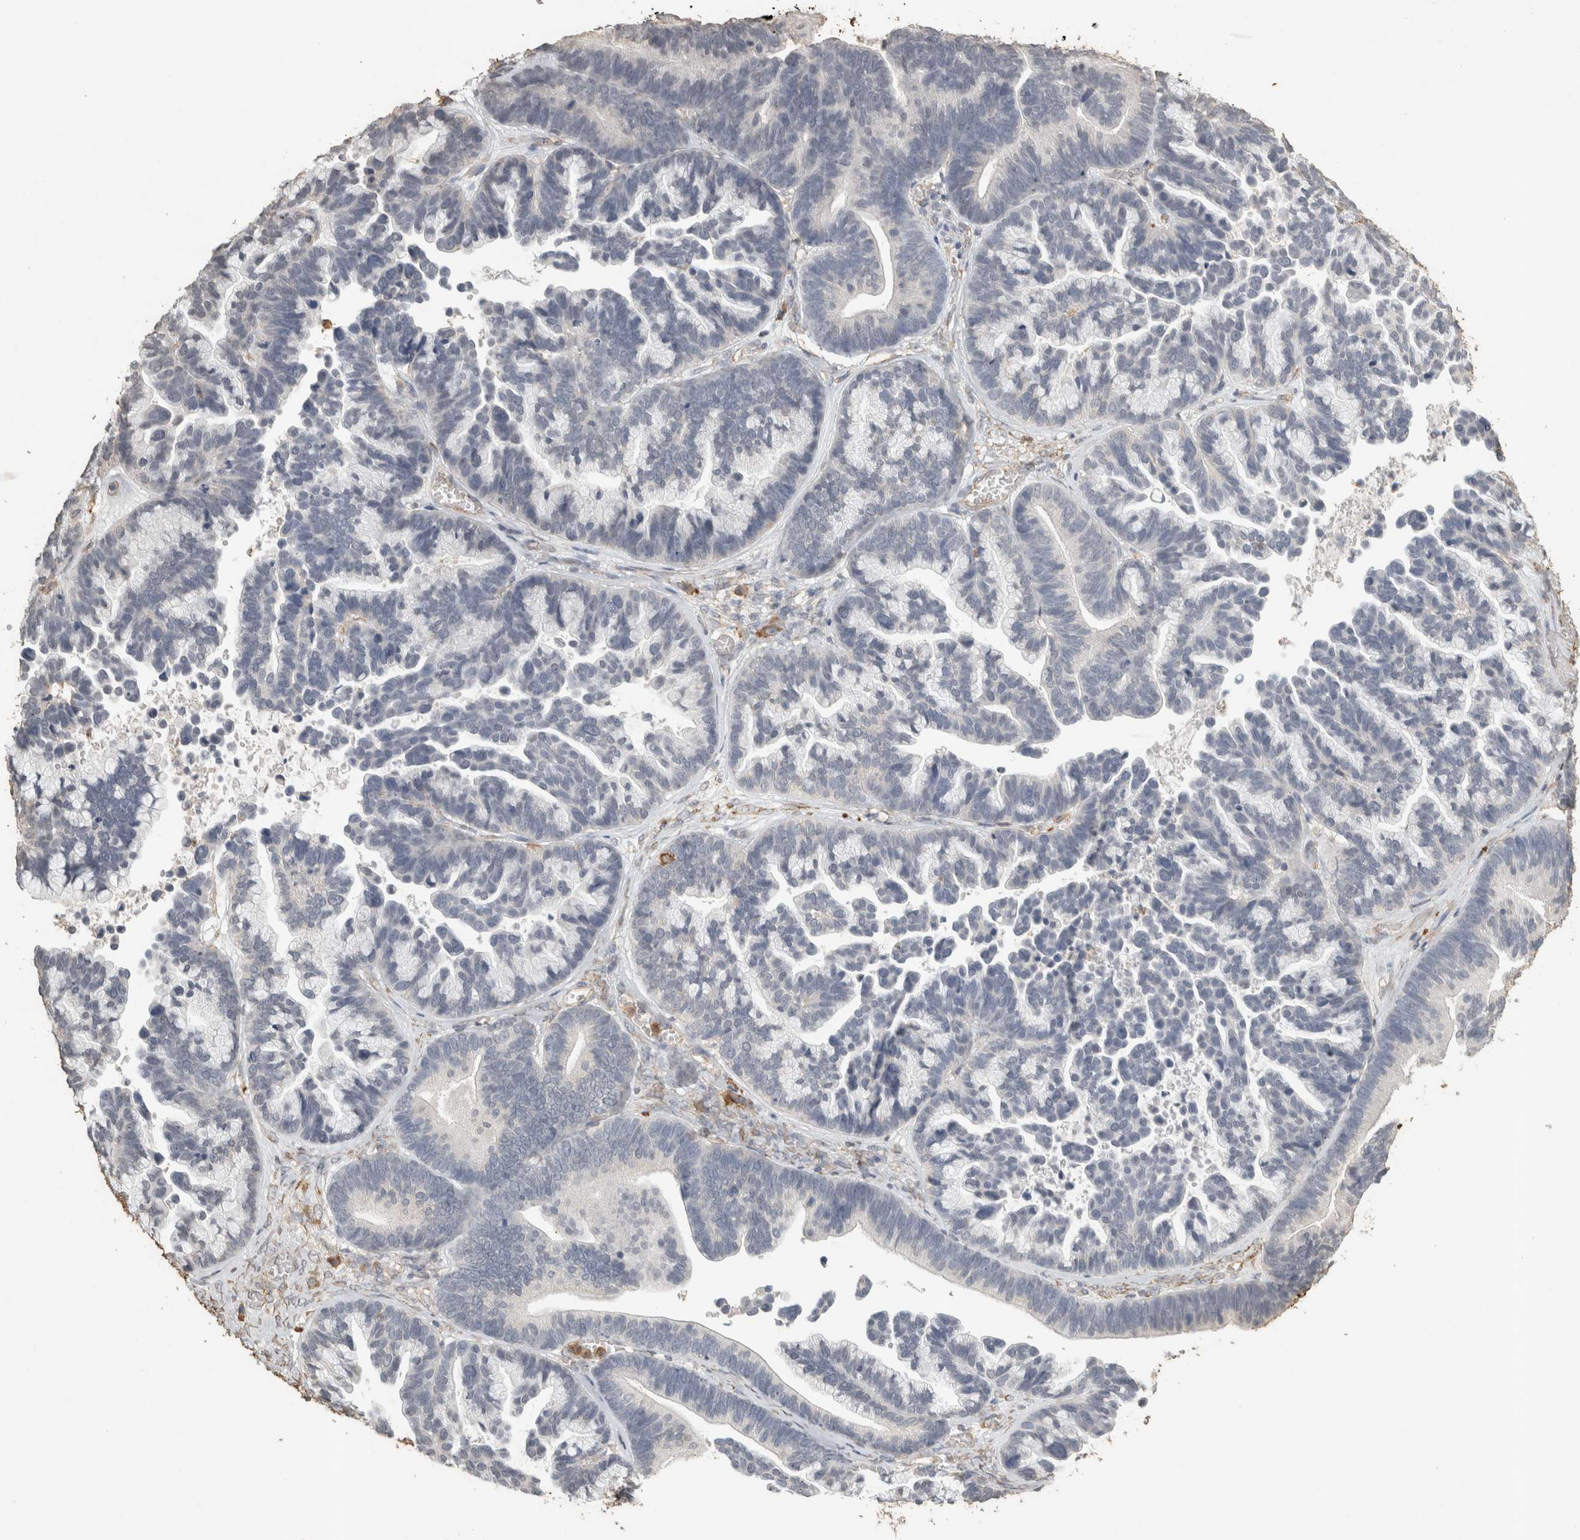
{"staining": {"intensity": "negative", "quantity": "none", "location": "none"}, "tissue": "ovarian cancer", "cell_type": "Tumor cells", "image_type": "cancer", "snomed": [{"axis": "morphology", "description": "Cystadenocarcinoma, serous, NOS"}, {"axis": "topography", "description": "Ovary"}], "caption": "Serous cystadenocarcinoma (ovarian) was stained to show a protein in brown. There is no significant staining in tumor cells.", "gene": "REPS2", "patient": {"sex": "female", "age": 56}}